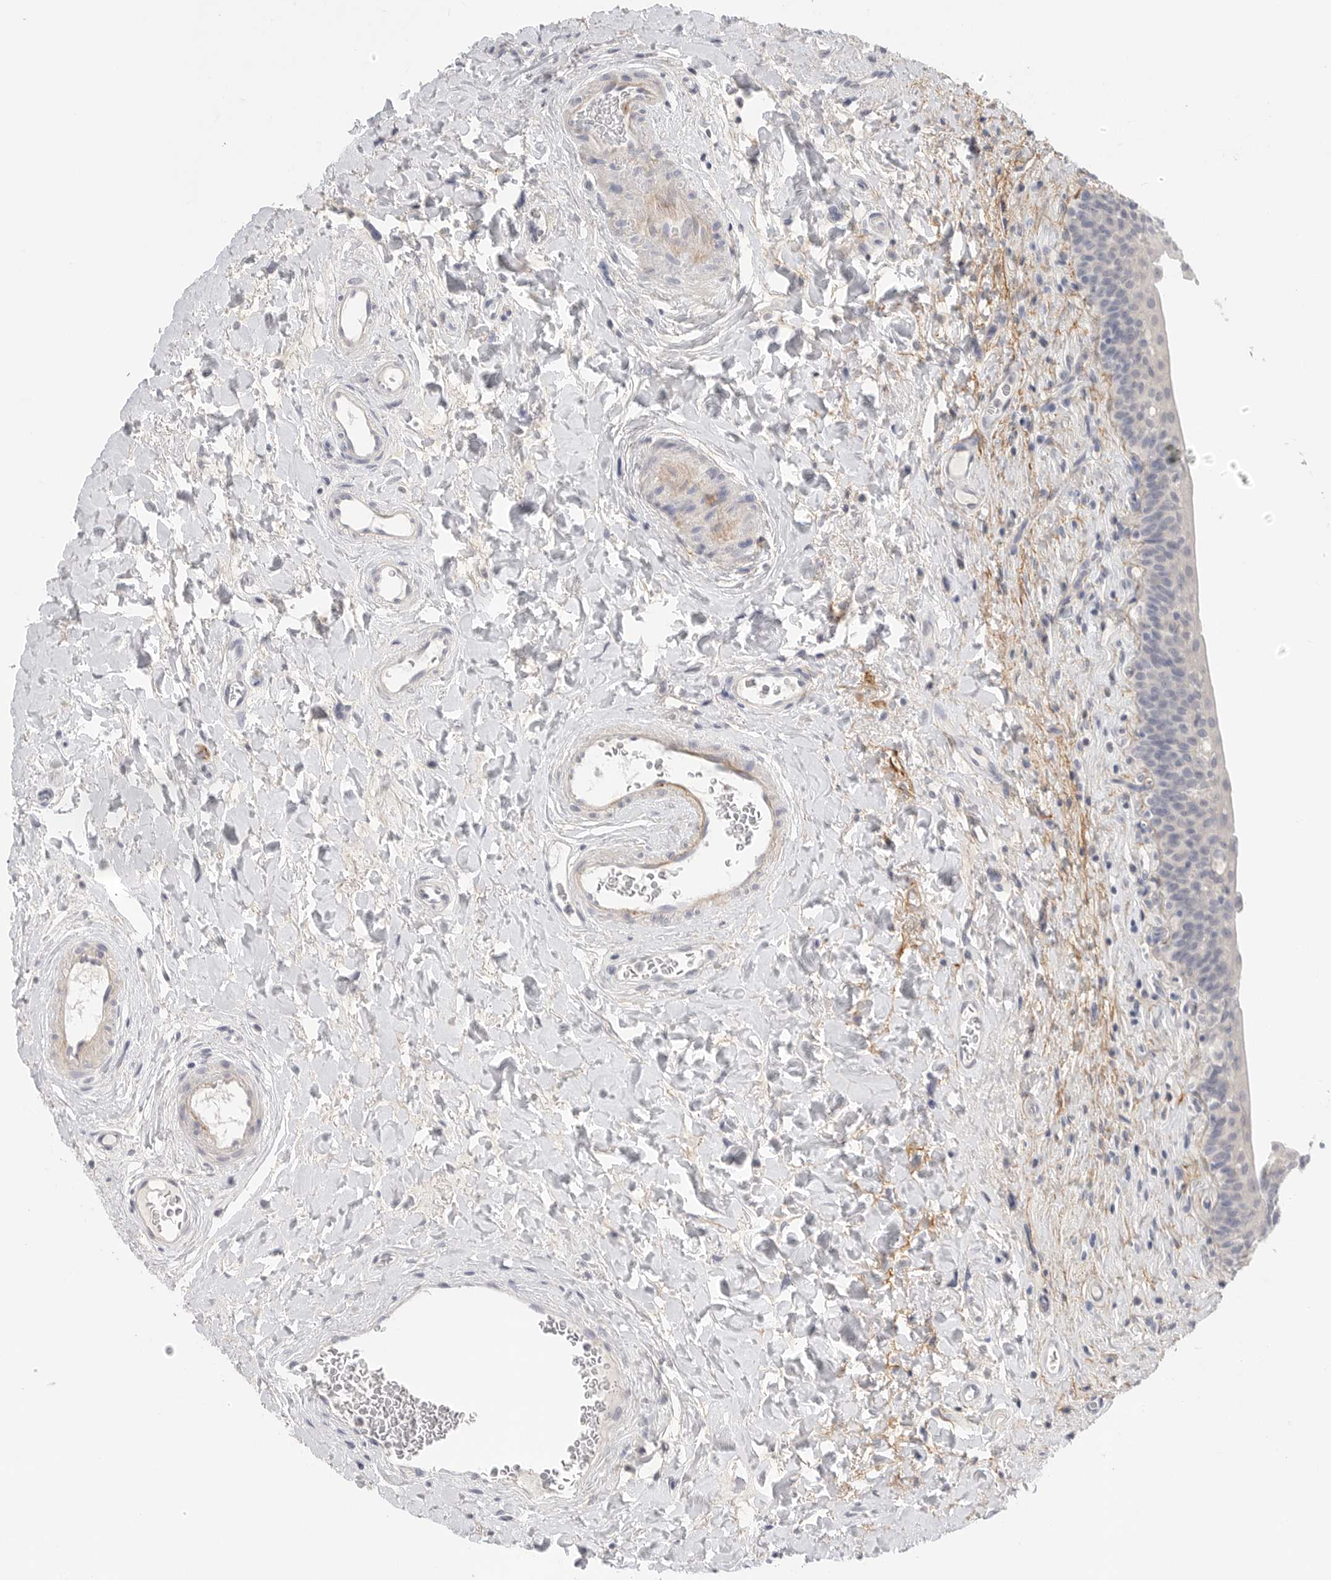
{"staining": {"intensity": "negative", "quantity": "none", "location": "none"}, "tissue": "urinary bladder", "cell_type": "Urothelial cells", "image_type": "normal", "snomed": [{"axis": "morphology", "description": "Normal tissue, NOS"}, {"axis": "topography", "description": "Urinary bladder"}], "caption": "Protein analysis of unremarkable urinary bladder demonstrates no significant expression in urothelial cells. (DAB IHC, high magnification).", "gene": "FBN2", "patient": {"sex": "male", "age": 83}}